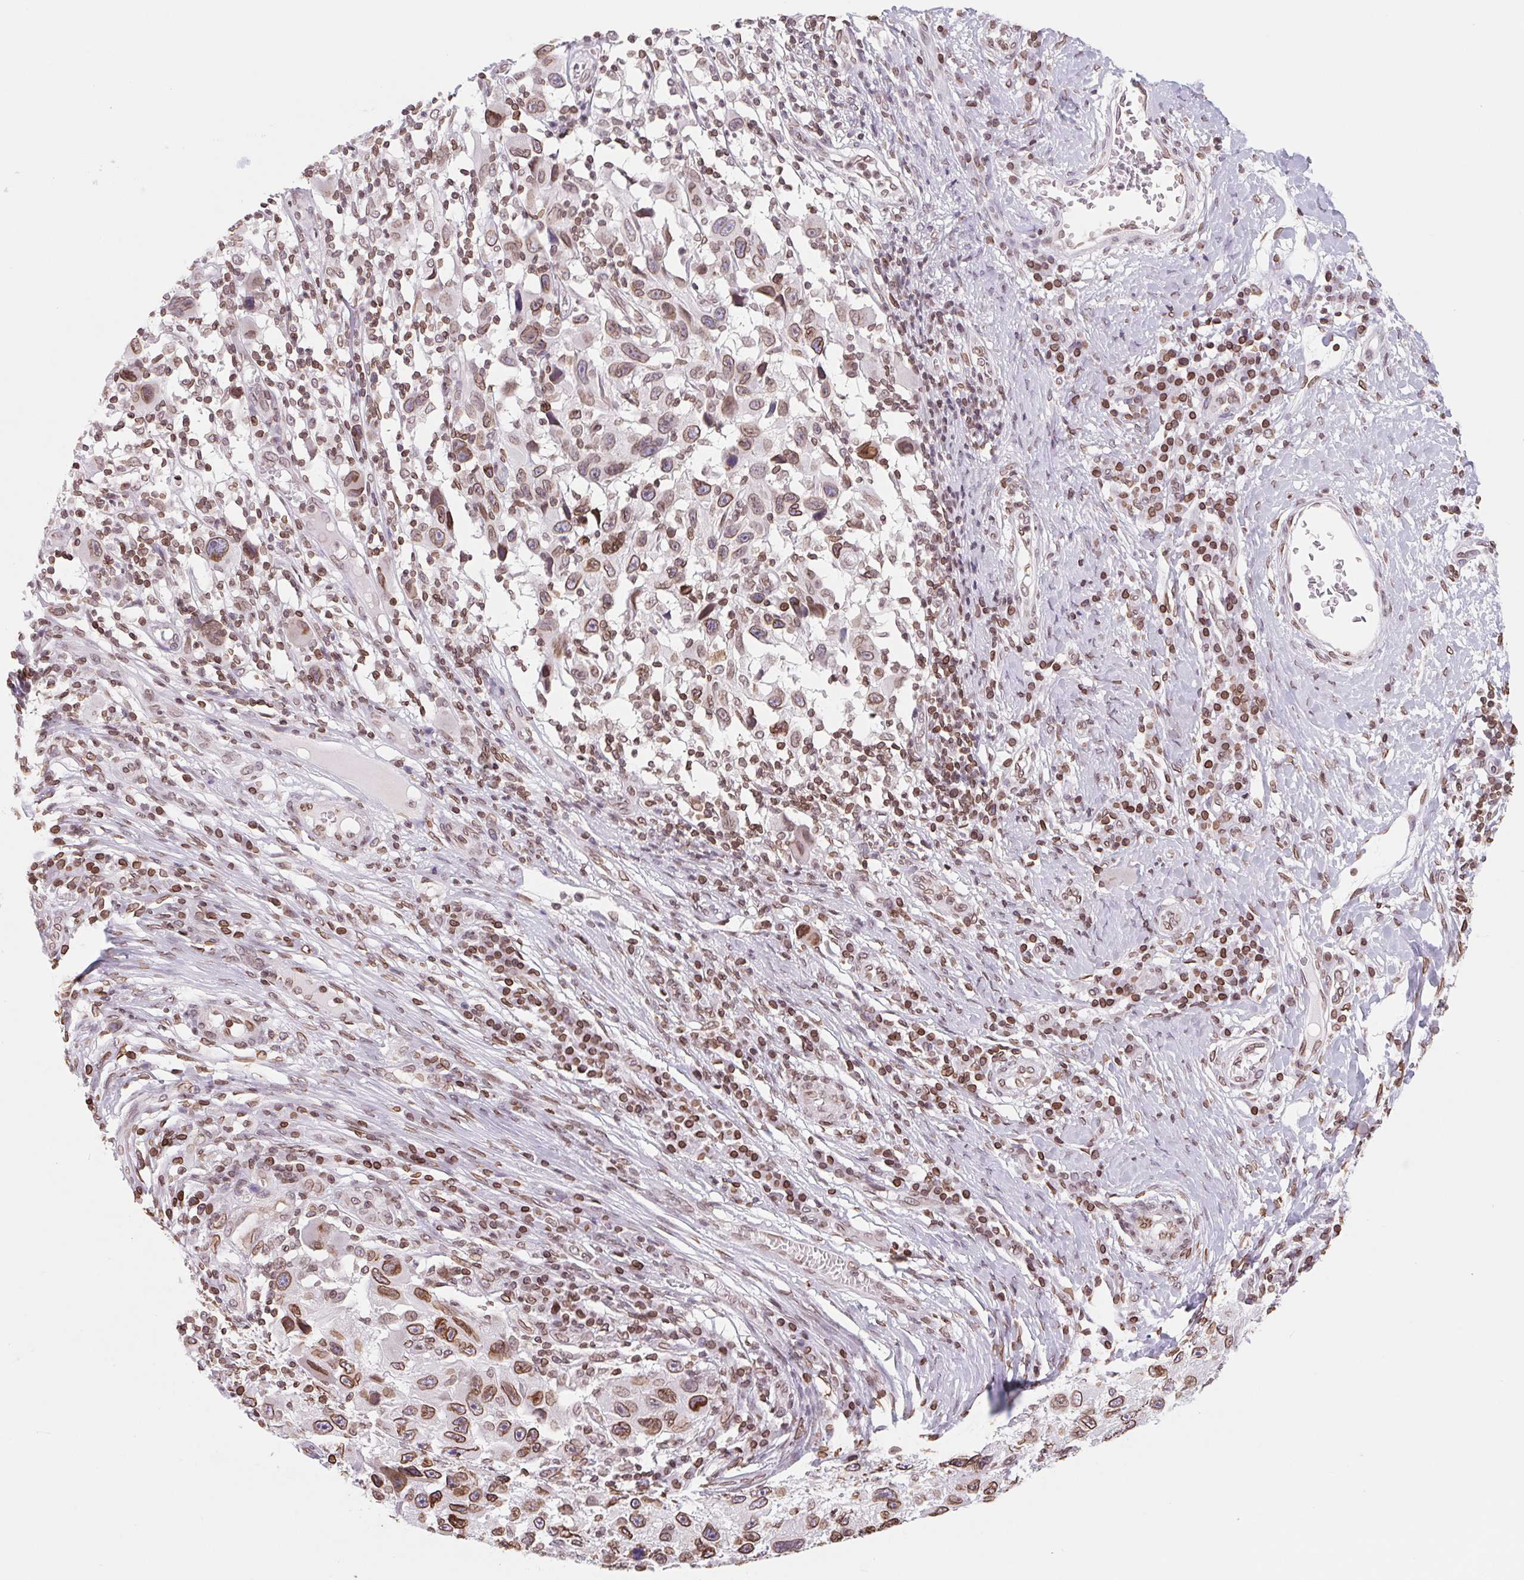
{"staining": {"intensity": "moderate", "quantity": ">75%", "location": "cytoplasmic/membranous,nuclear"}, "tissue": "melanoma", "cell_type": "Tumor cells", "image_type": "cancer", "snomed": [{"axis": "morphology", "description": "Malignant melanoma, NOS"}, {"axis": "topography", "description": "Skin"}], "caption": "Melanoma stained for a protein (brown) displays moderate cytoplasmic/membranous and nuclear positive positivity in about >75% of tumor cells.", "gene": "LMNB2", "patient": {"sex": "male", "age": 53}}